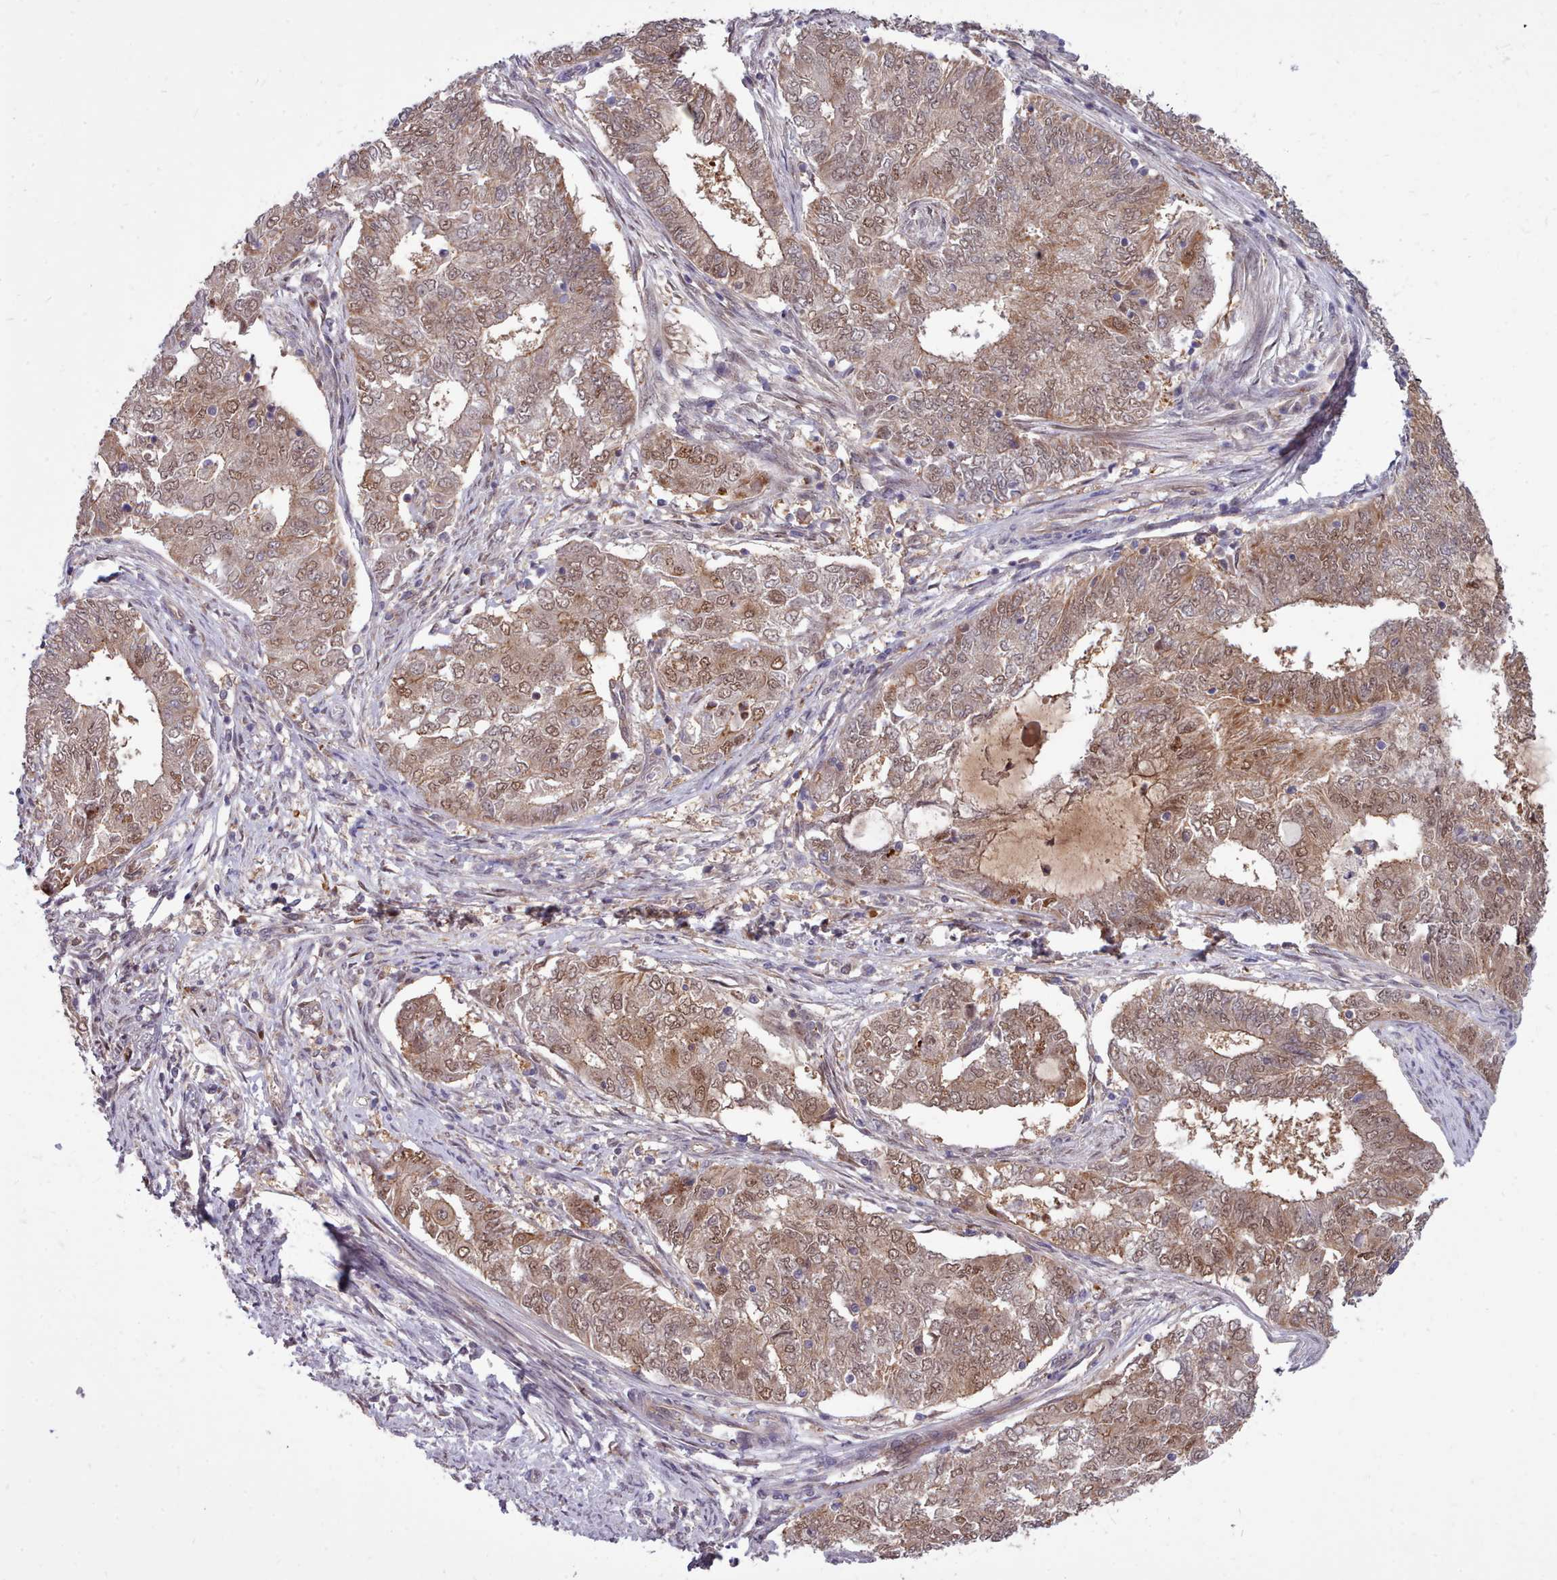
{"staining": {"intensity": "moderate", "quantity": ">75%", "location": "cytoplasmic/membranous,nuclear"}, "tissue": "endometrial cancer", "cell_type": "Tumor cells", "image_type": "cancer", "snomed": [{"axis": "morphology", "description": "Adenocarcinoma, NOS"}, {"axis": "topography", "description": "Endometrium"}], "caption": "Protein staining by IHC exhibits moderate cytoplasmic/membranous and nuclear positivity in about >75% of tumor cells in adenocarcinoma (endometrial). The protein is stained brown, and the nuclei are stained in blue (DAB IHC with brightfield microscopy, high magnification).", "gene": "AHCY", "patient": {"sex": "female", "age": 62}}